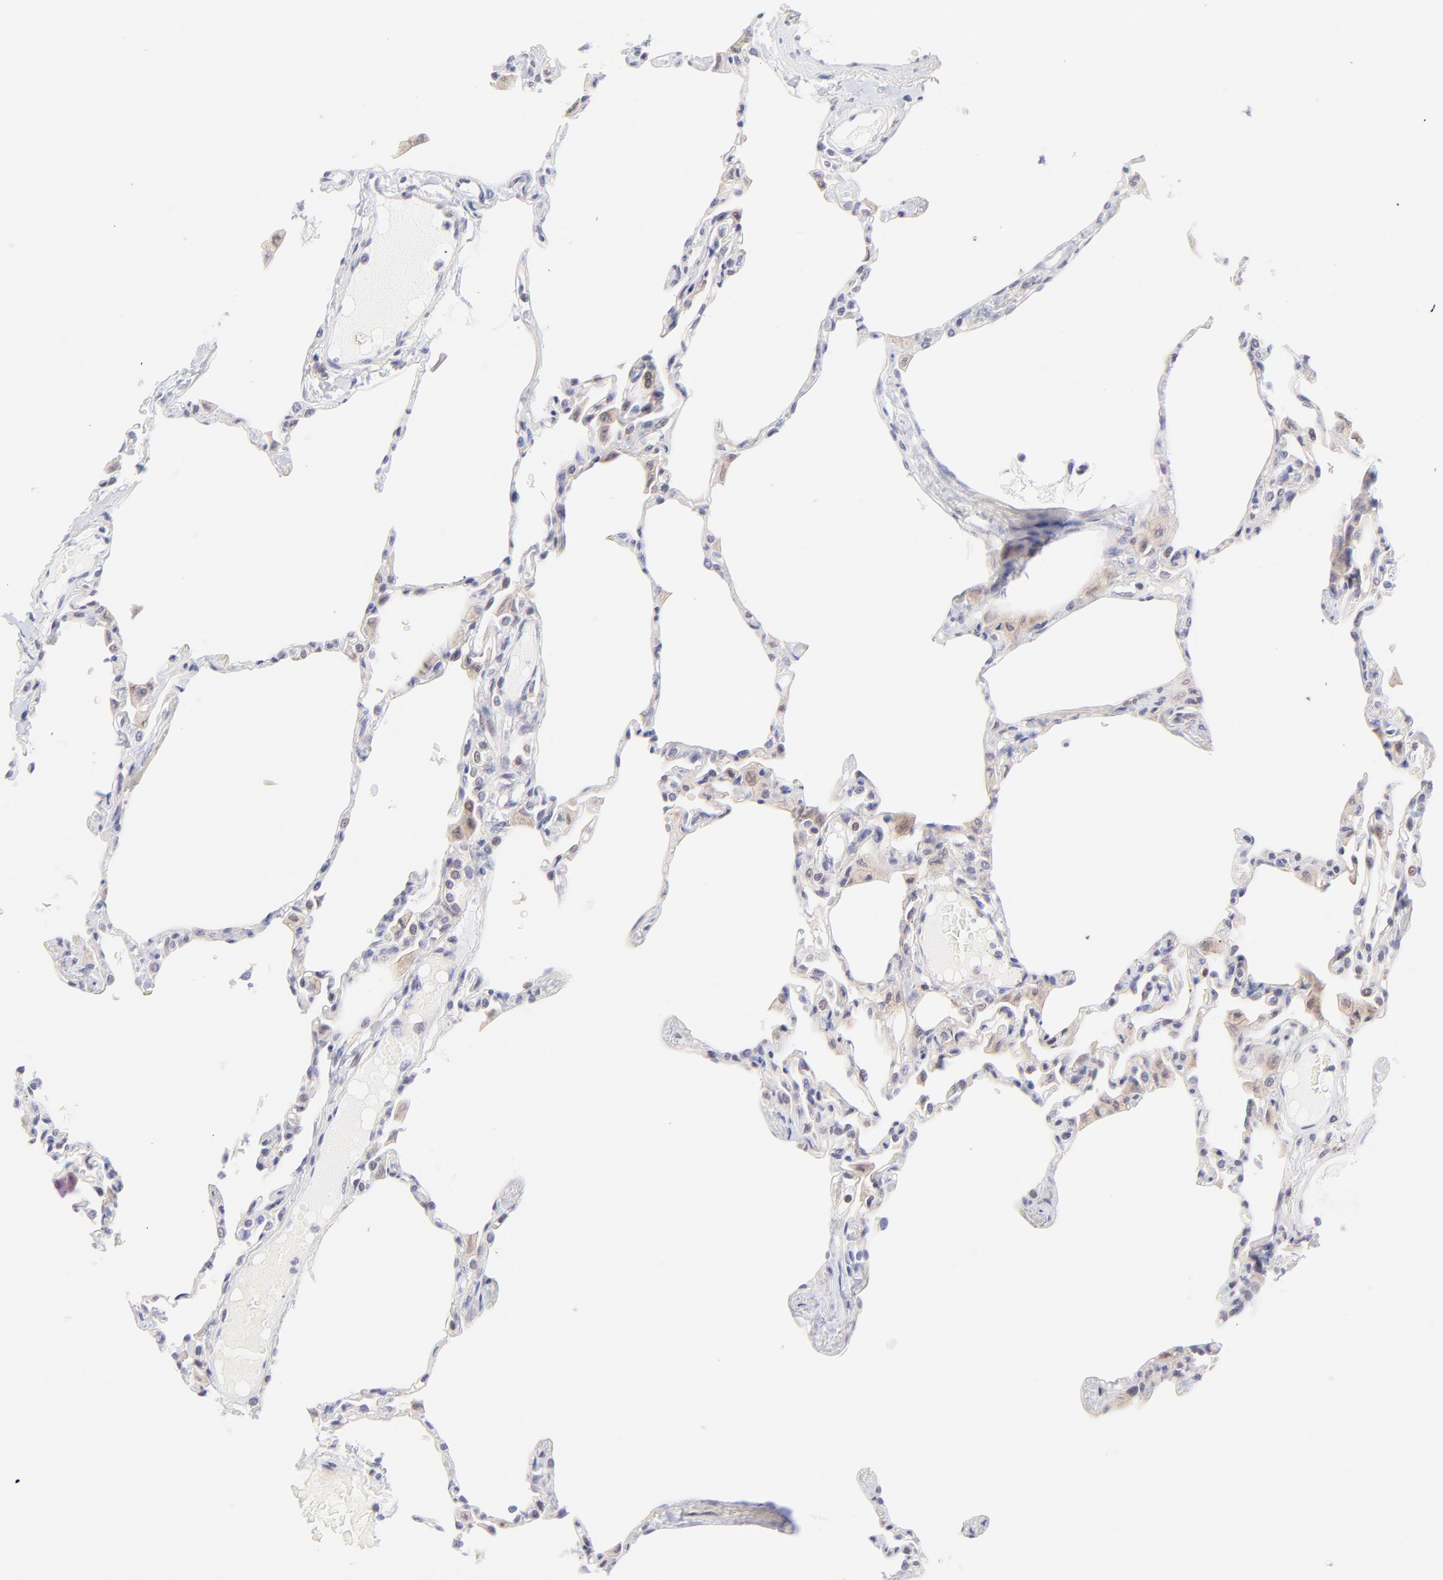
{"staining": {"intensity": "negative", "quantity": "none", "location": "none"}, "tissue": "lung", "cell_type": "Alveolar cells", "image_type": "normal", "snomed": [{"axis": "morphology", "description": "Normal tissue, NOS"}, {"axis": "topography", "description": "Lung"}], "caption": "IHC micrograph of normal lung stained for a protein (brown), which displays no staining in alveolar cells.", "gene": "PBDC1", "patient": {"sex": "female", "age": 49}}